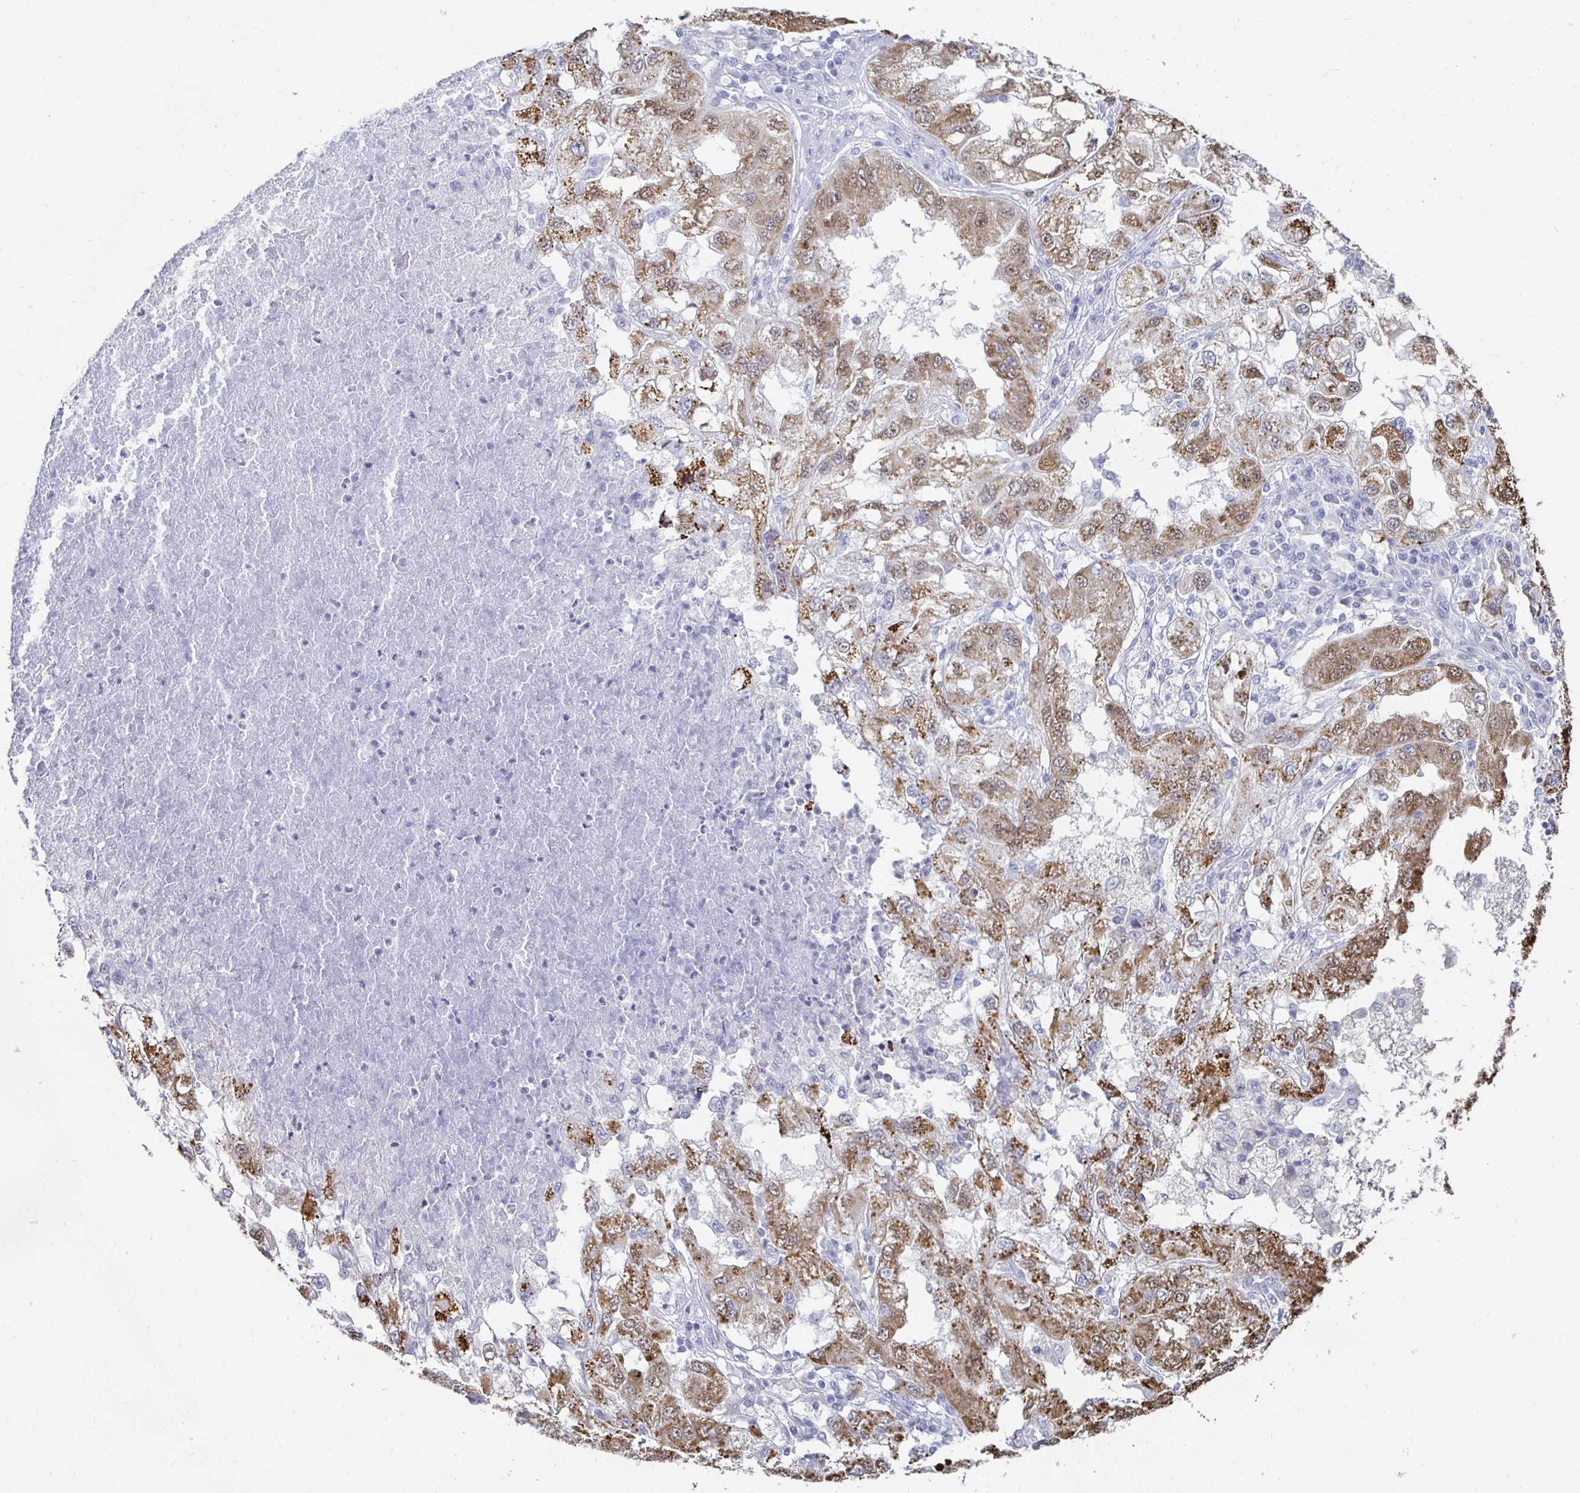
{"staining": {"intensity": "moderate", "quantity": ">75%", "location": "cytoplasmic/membranous"}, "tissue": "lung cancer", "cell_type": "Tumor cells", "image_type": "cancer", "snomed": [{"axis": "morphology", "description": "Adenocarcinoma, NOS"}, {"axis": "morphology", "description": "Adenocarcinoma primary or metastatic"}, {"axis": "topography", "description": "Lung"}], "caption": "Lung cancer (adenocarcinoma) stained with a brown dye displays moderate cytoplasmic/membranous positive staining in about >75% of tumor cells.", "gene": "NOCT", "patient": {"sex": "male", "age": 74}}